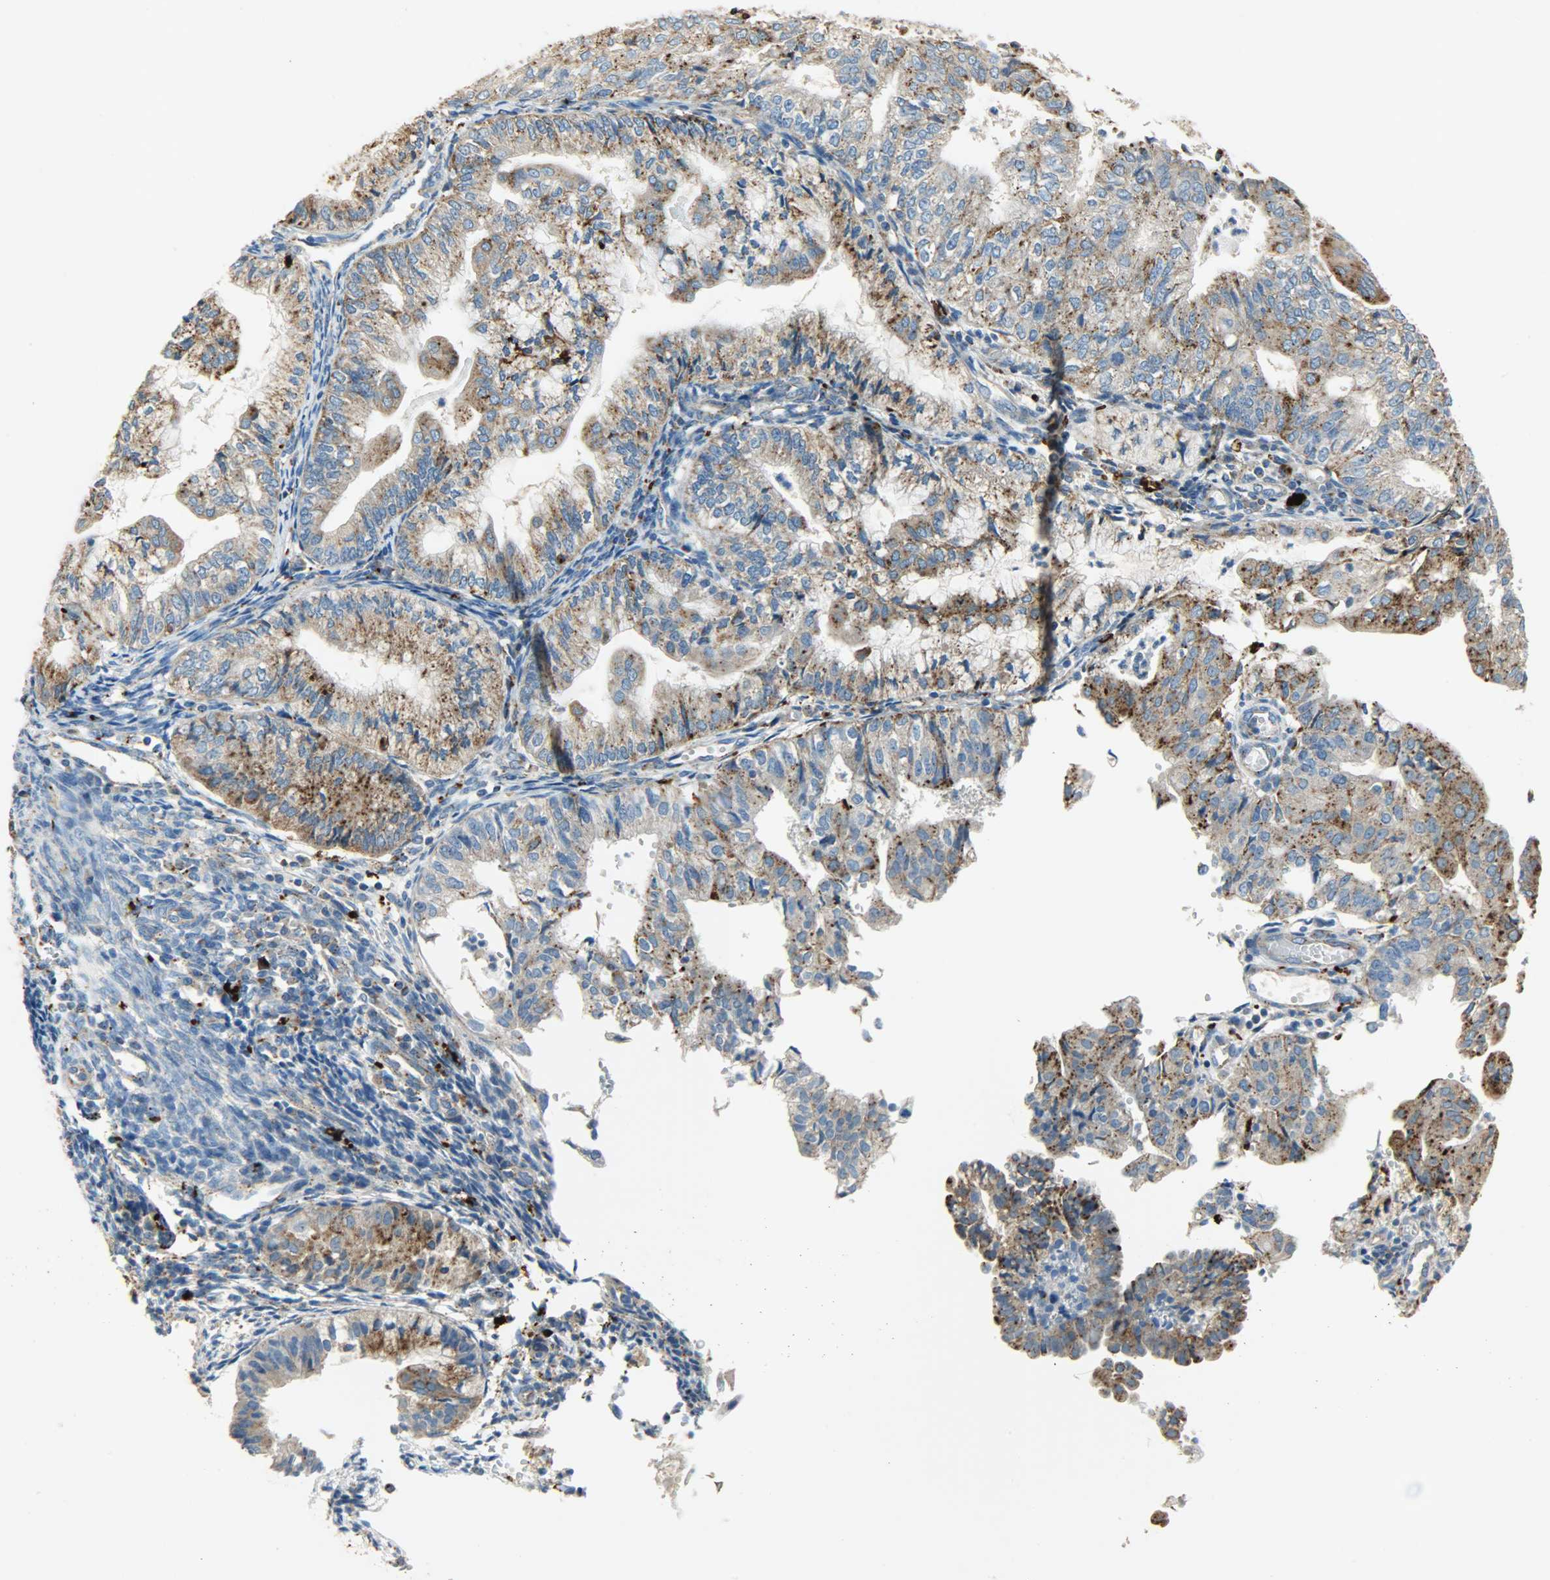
{"staining": {"intensity": "moderate", "quantity": "25%-75%", "location": "cytoplasmic/membranous"}, "tissue": "endometrial cancer", "cell_type": "Tumor cells", "image_type": "cancer", "snomed": [{"axis": "morphology", "description": "Adenocarcinoma, NOS"}, {"axis": "topography", "description": "Endometrium"}], "caption": "Endometrial adenocarcinoma stained with IHC exhibits moderate cytoplasmic/membranous expression in about 25%-75% of tumor cells.", "gene": "ASAH1", "patient": {"sex": "female", "age": 59}}